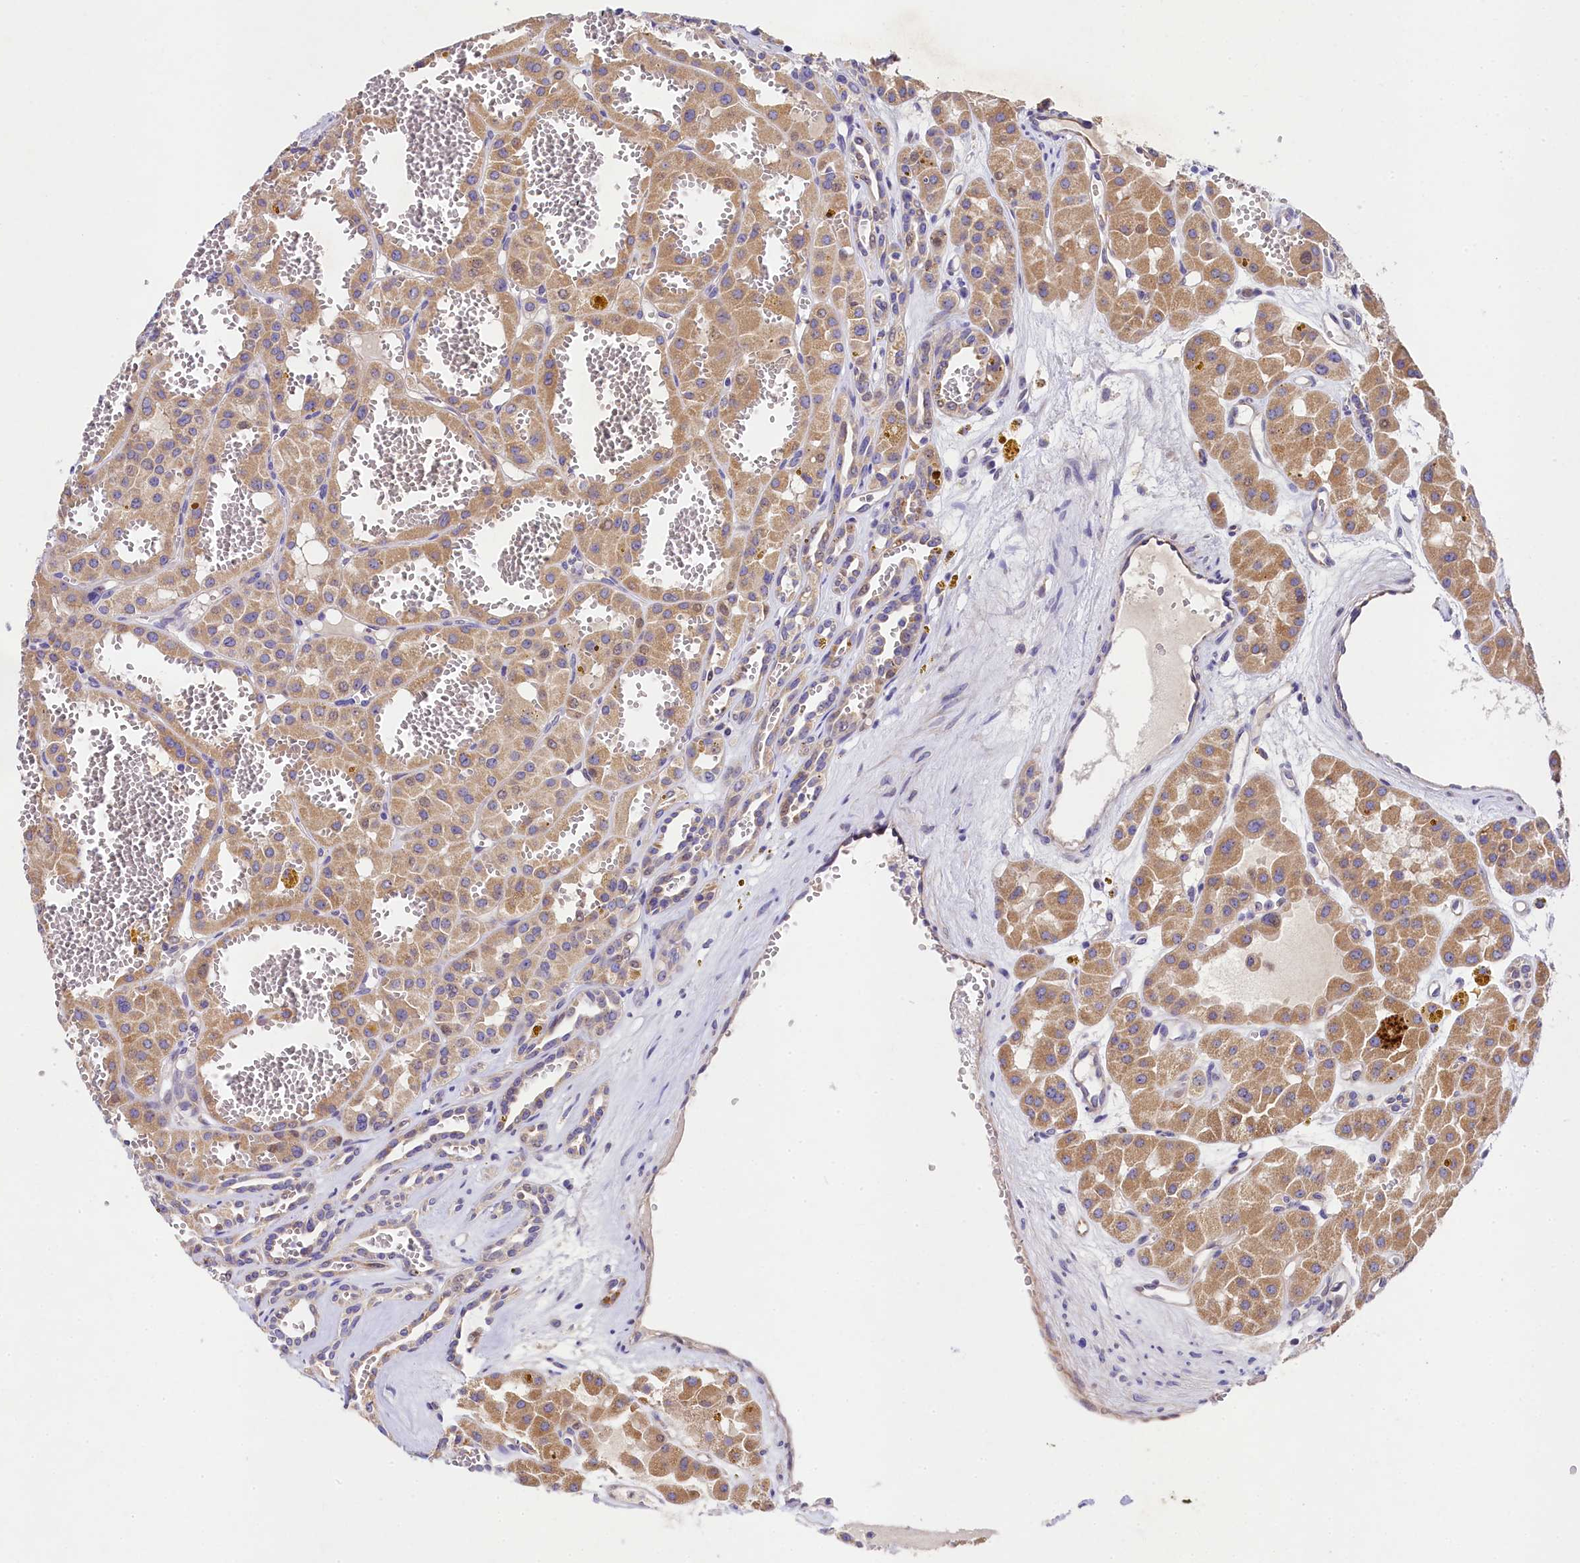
{"staining": {"intensity": "moderate", "quantity": ">75%", "location": "cytoplasmic/membranous"}, "tissue": "renal cancer", "cell_type": "Tumor cells", "image_type": "cancer", "snomed": [{"axis": "morphology", "description": "Carcinoma, NOS"}, {"axis": "topography", "description": "Kidney"}], "caption": "Human renal cancer stained for a protein (brown) demonstrates moderate cytoplasmic/membranous positive expression in approximately >75% of tumor cells.", "gene": "FXYD6", "patient": {"sex": "female", "age": 75}}